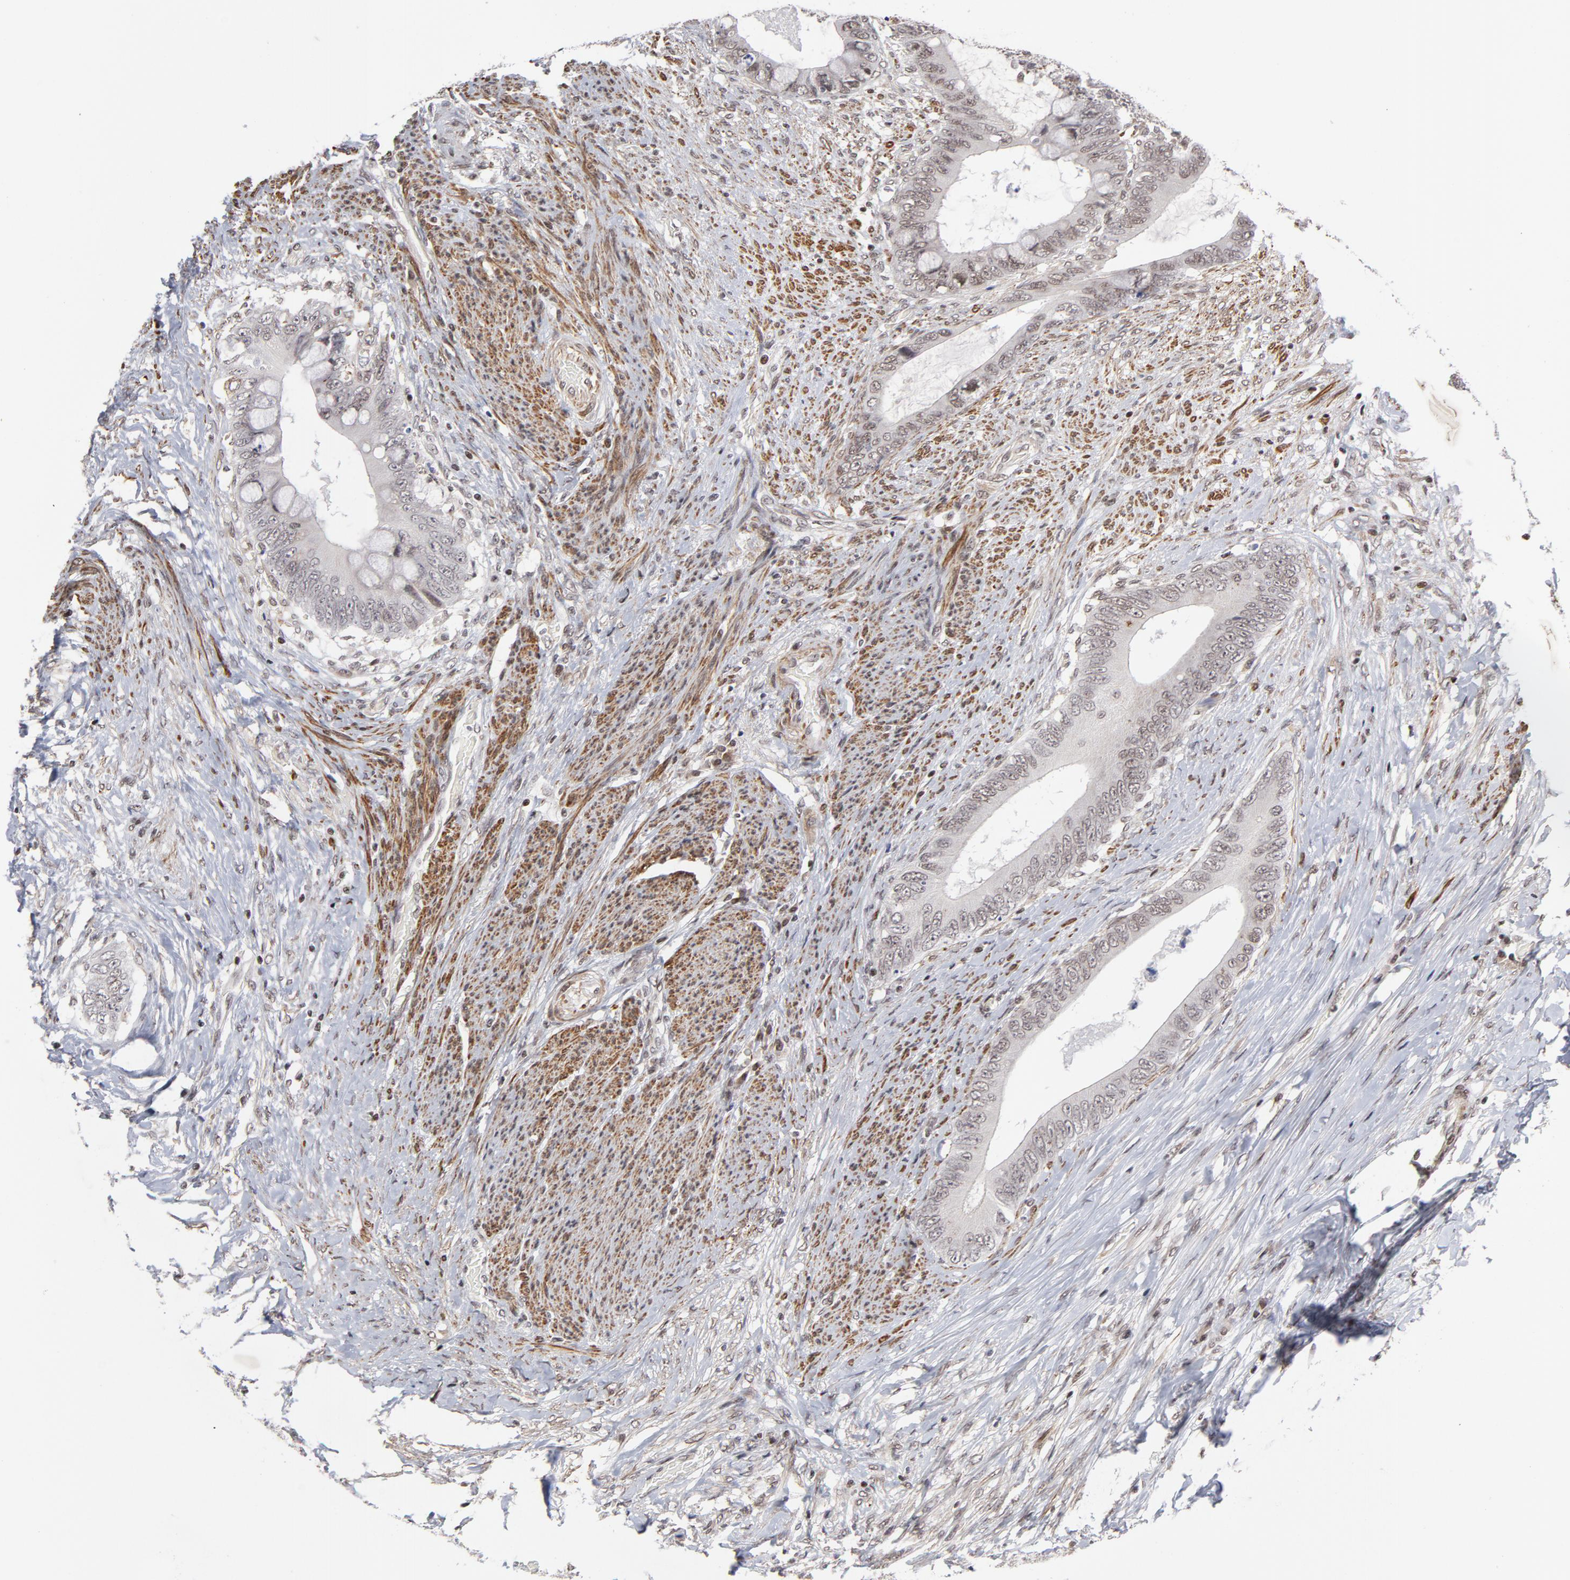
{"staining": {"intensity": "strong", "quantity": "25%-75%", "location": "nuclear"}, "tissue": "colorectal cancer", "cell_type": "Tumor cells", "image_type": "cancer", "snomed": [{"axis": "morphology", "description": "Normal tissue, NOS"}, {"axis": "morphology", "description": "Adenocarcinoma, NOS"}, {"axis": "topography", "description": "Rectum"}, {"axis": "topography", "description": "Peripheral nerve tissue"}], "caption": "Tumor cells reveal high levels of strong nuclear staining in approximately 25%-75% of cells in human adenocarcinoma (colorectal). (DAB IHC, brown staining for protein, blue staining for nuclei).", "gene": "CTCF", "patient": {"sex": "female", "age": 77}}